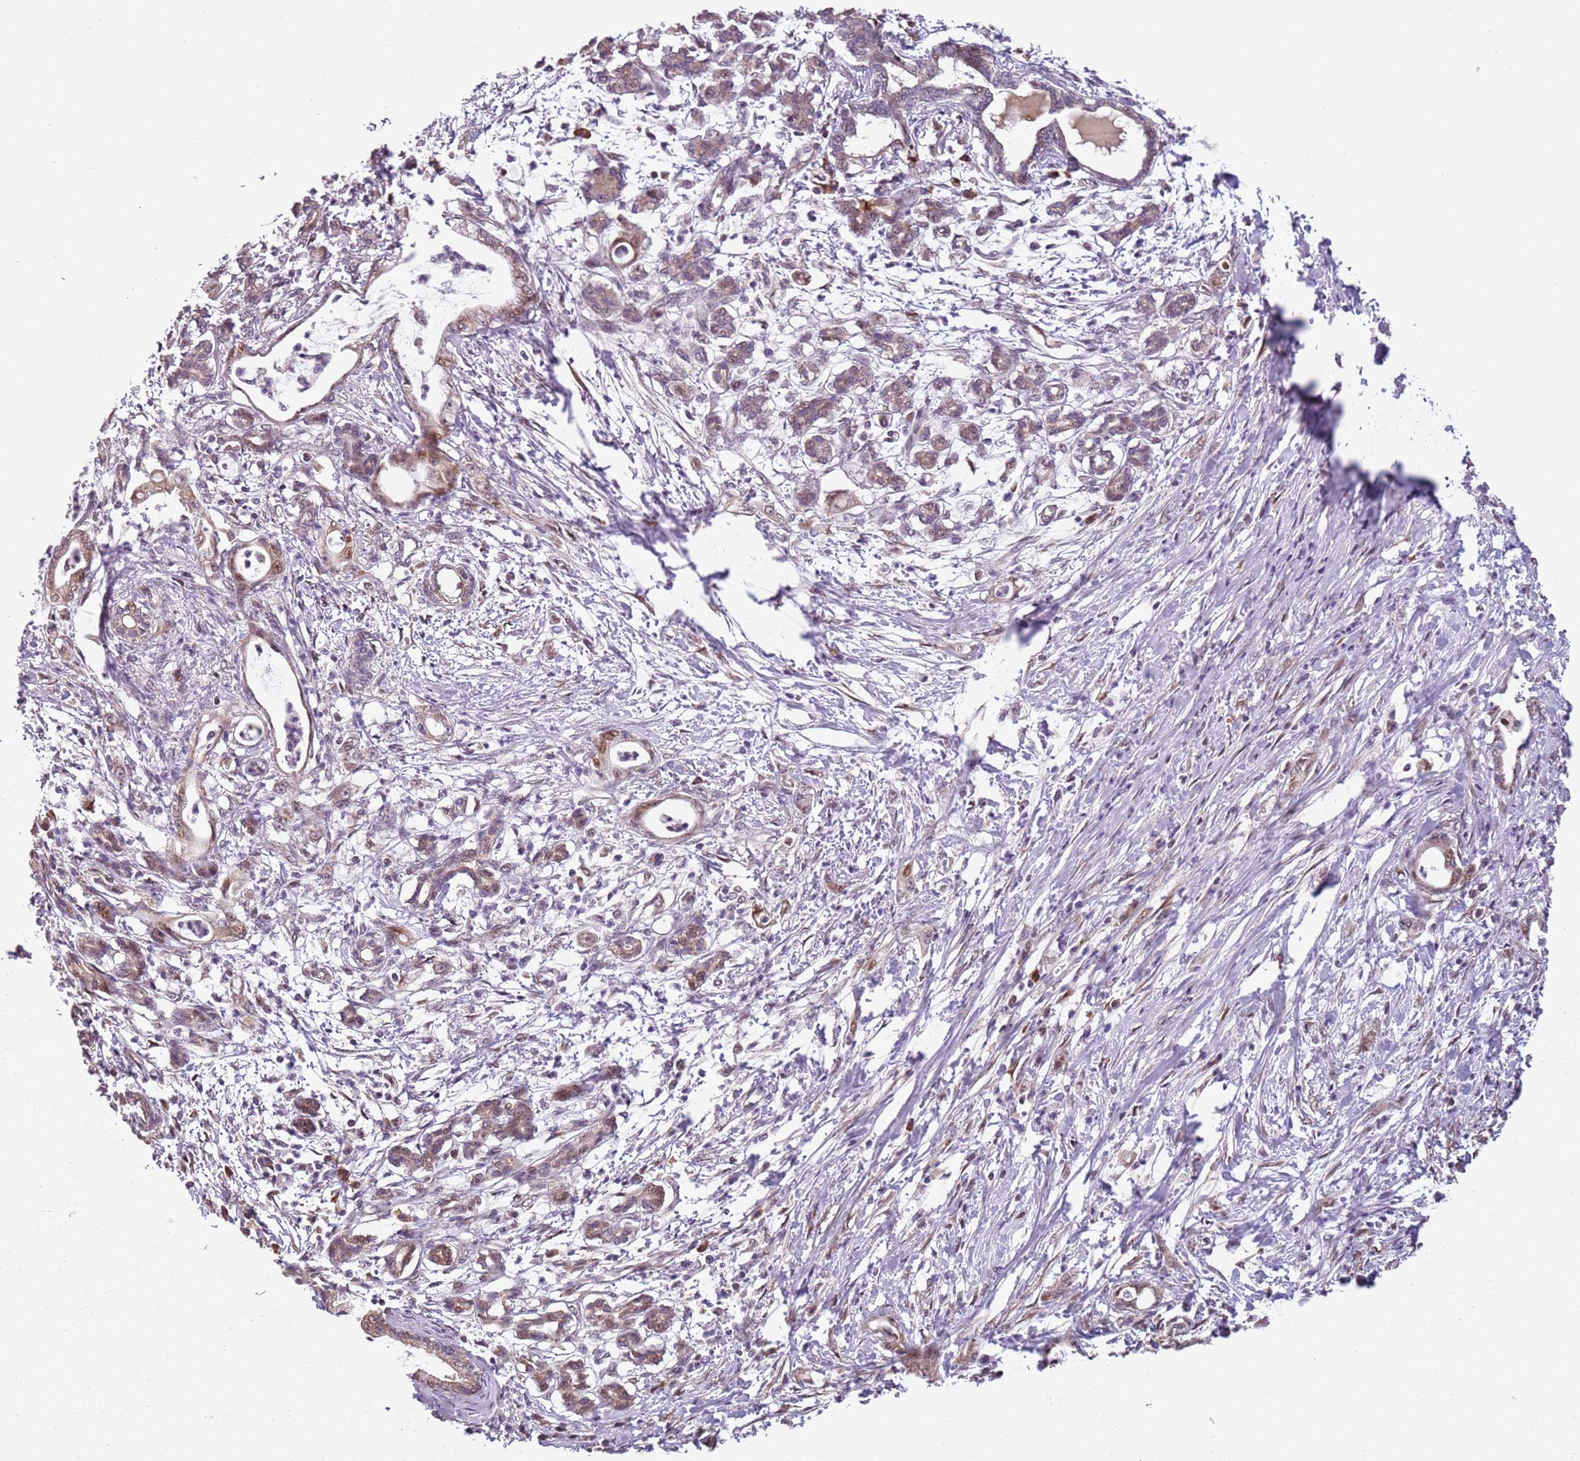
{"staining": {"intensity": "weak", "quantity": ">75%", "location": "cytoplasmic/membranous,nuclear"}, "tissue": "pancreatic cancer", "cell_type": "Tumor cells", "image_type": "cancer", "snomed": [{"axis": "morphology", "description": "Adenocarcinoma, NOS"}, {"axis": "topography", "description": "Pancreas"}], "caption": "Protein staining of adenocarcinoma (pancreatic) tissue demonstrates weak cytoplasmic/membranous and nuclear staining in approximately >75% of tumor cells. (DAB (3,3'-diaminobenzidine) IHC, brown staining for protein, blue staining for nuclei).", "gene": "CHURC1", "patient": {"sex": "female", "age": 55}}